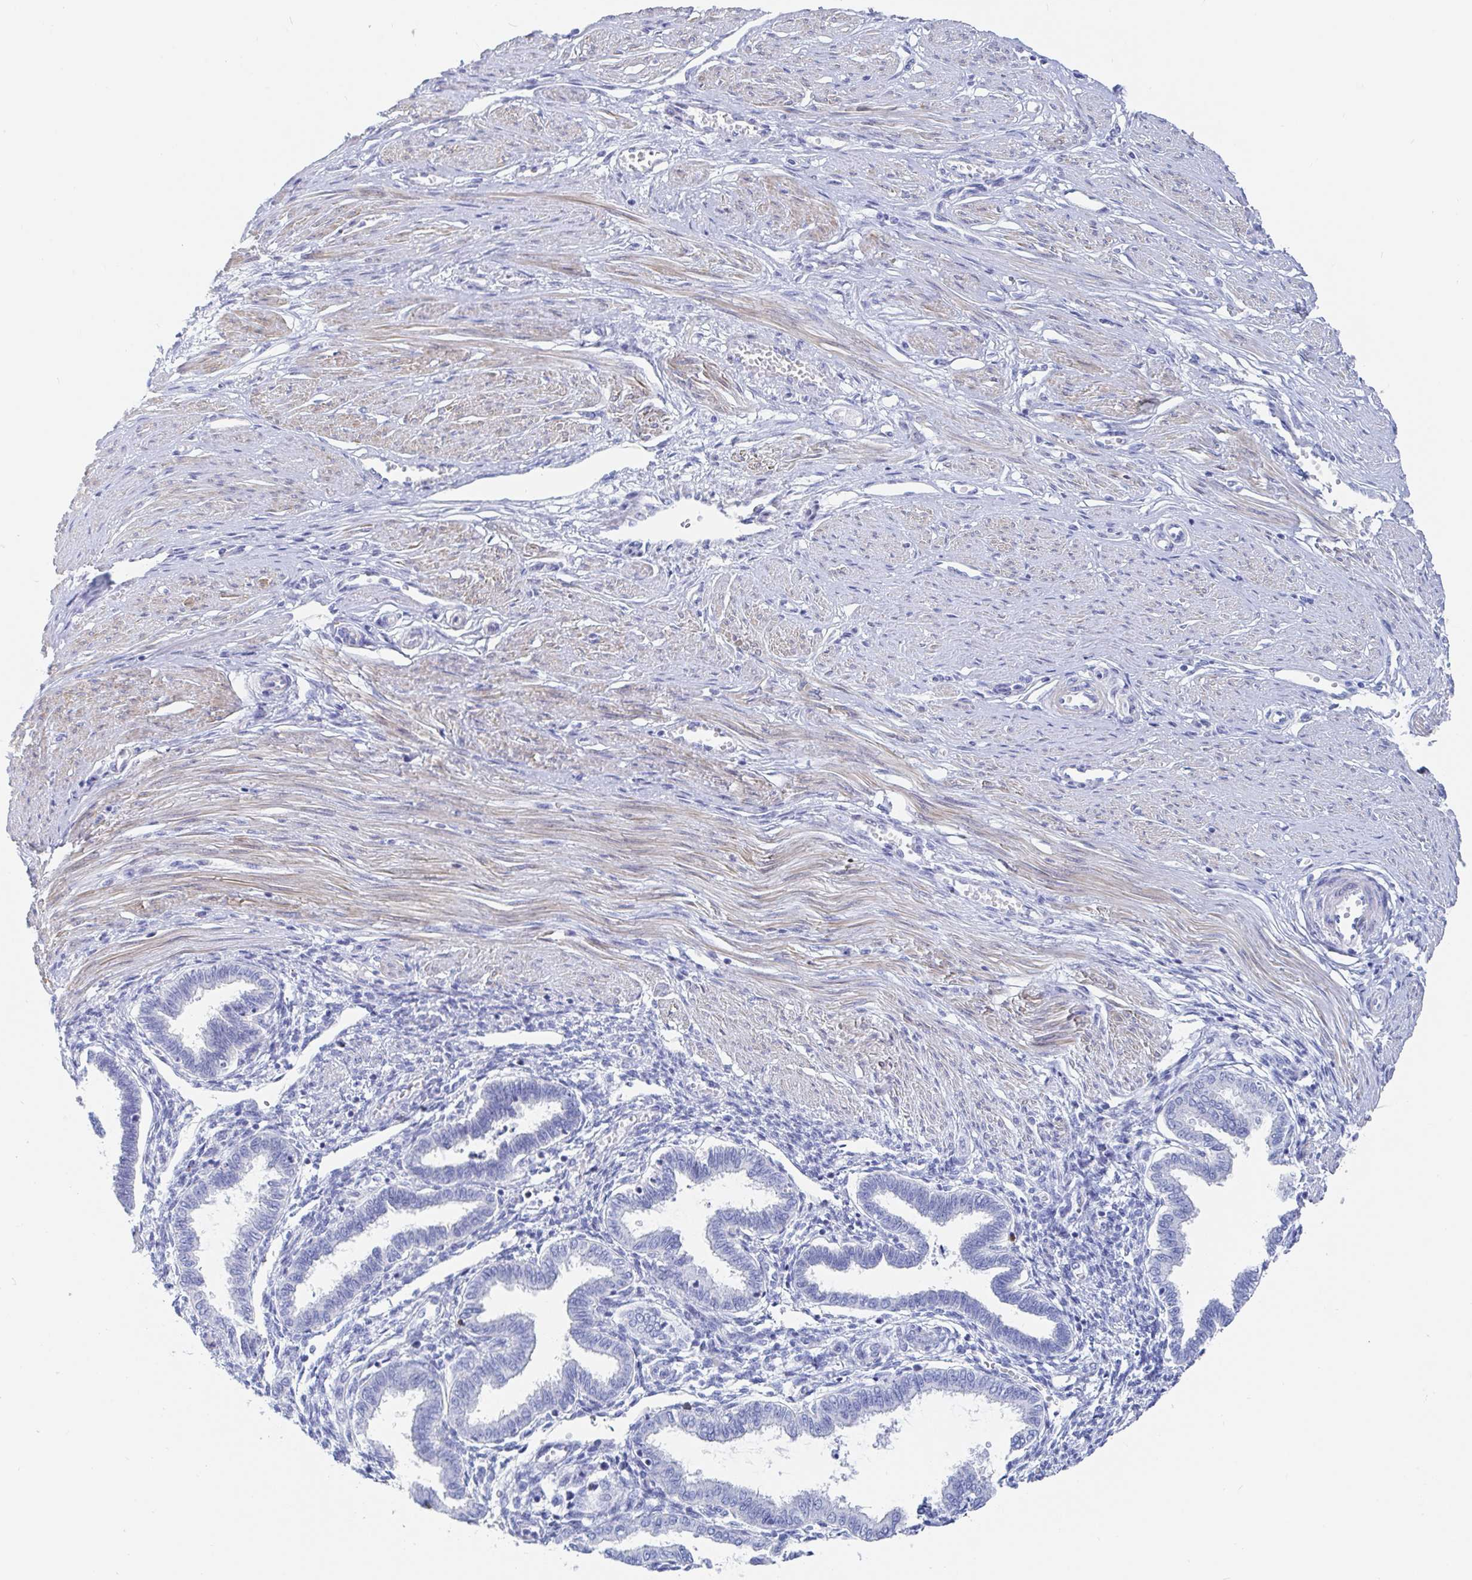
{"staining": {"intensity": "negative", "quantity": "none", "location": "none"}, "tissue": "endometrium", "cell_type": "Cells in endometrial stroma", "image_type": "normal", "snomed": [{"axis": "morphology", "description": "Normal tissue, NOS"}, {"axis": "topography", "description": "Endometrium"}], "caption": "IHC micrograph of benign endometrium: human endometrium stained with DAB (3,3'-diaminobenzidine) displays no significant protein staining in cells in endometrial stroma.", "gene": "PACSIN1", "patient": {"sex": "female", "age": 33}}